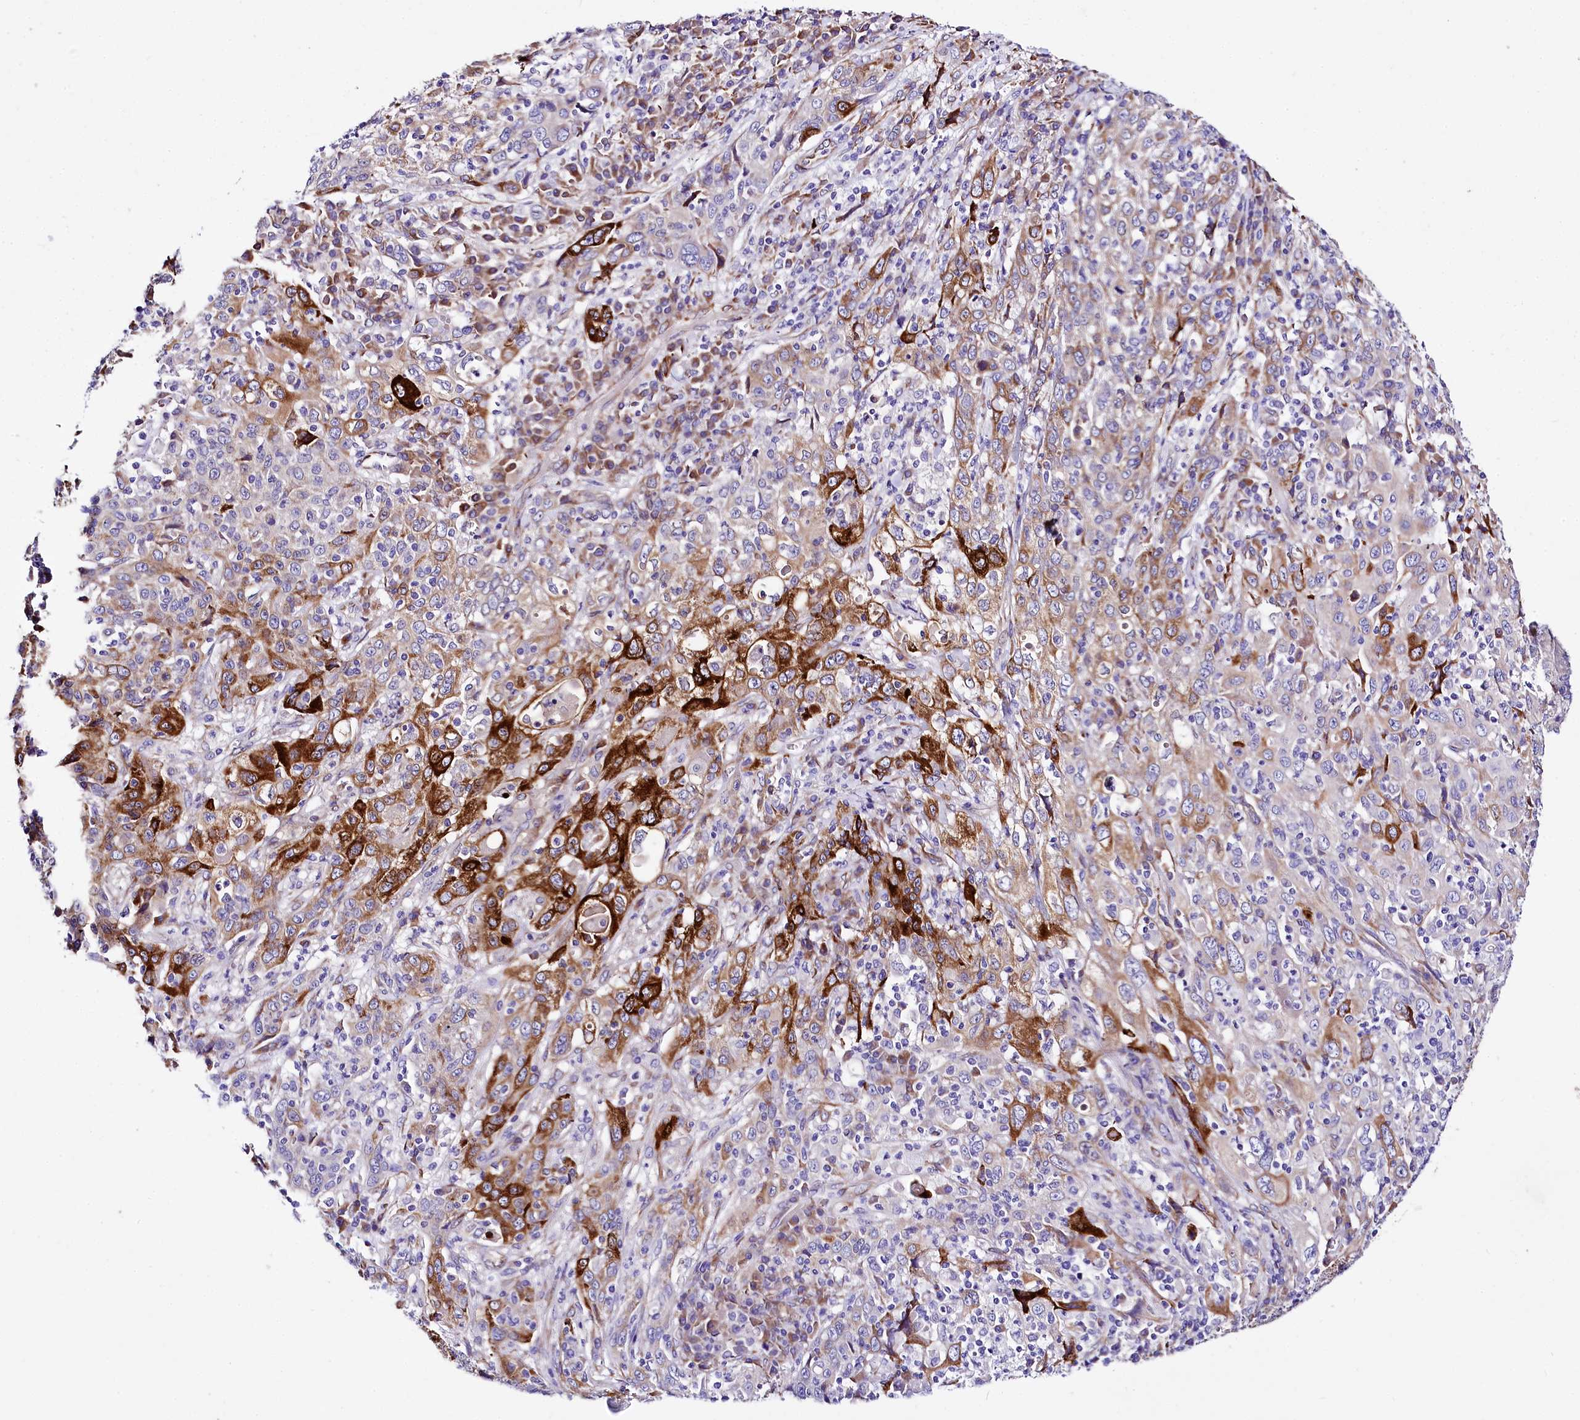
{"staining": {"intensity": "strong", "quantity": "<25%", "location": "cytoplasmic/membranous"}, "tissue": "cervical cancer", "cell_type": "Tumor cells", "image_type": "cancer", "snomed": [{"axis": "morphology", "description": "Squamous cell carcinoma, NOS"}, {"axis": "topography", "description": "Cervix"}], "caption": "Immunohistochemical staining of human squamous cell carcinoma (cervical) displays medium levels of strong cytoplasmic/membranous expression in approximately <25% of tumor cells.", "gene": "A2ML1", "patient": {"sex": "female", "age": 46}}